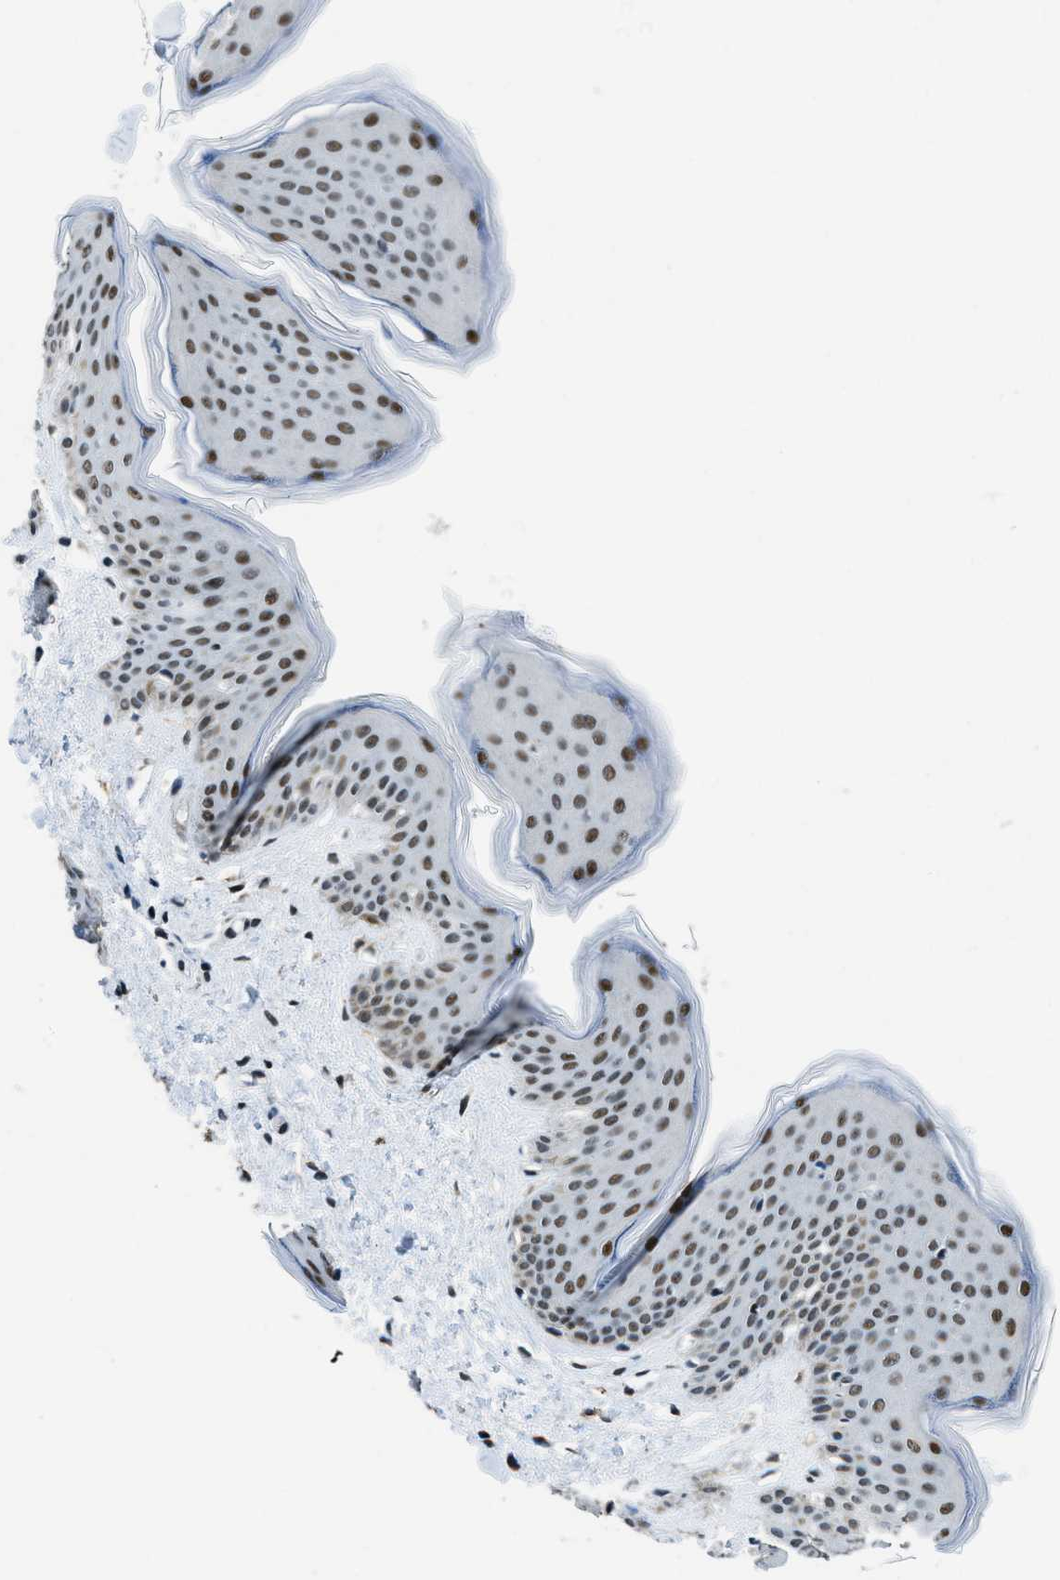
{"staining": {"intensity": "strong", "quantity": ">75%", "location": "nuclear"}, "tissue": "skin", "cell_type": "Fibroblasts", "image_type": "normal", "snomed": [{"axis": "morphology", "description": "Normal tissue, NOS"}, {"axis": "topography", "description": "Skin"}], "caption": "Normal skin was stained to show a protein in brown. There is high levels of strong nuclear staining in approximately >75% of fibroblasts.", "gene": "GATAD2B", "patient": {"sex": "female", "age": 17}}